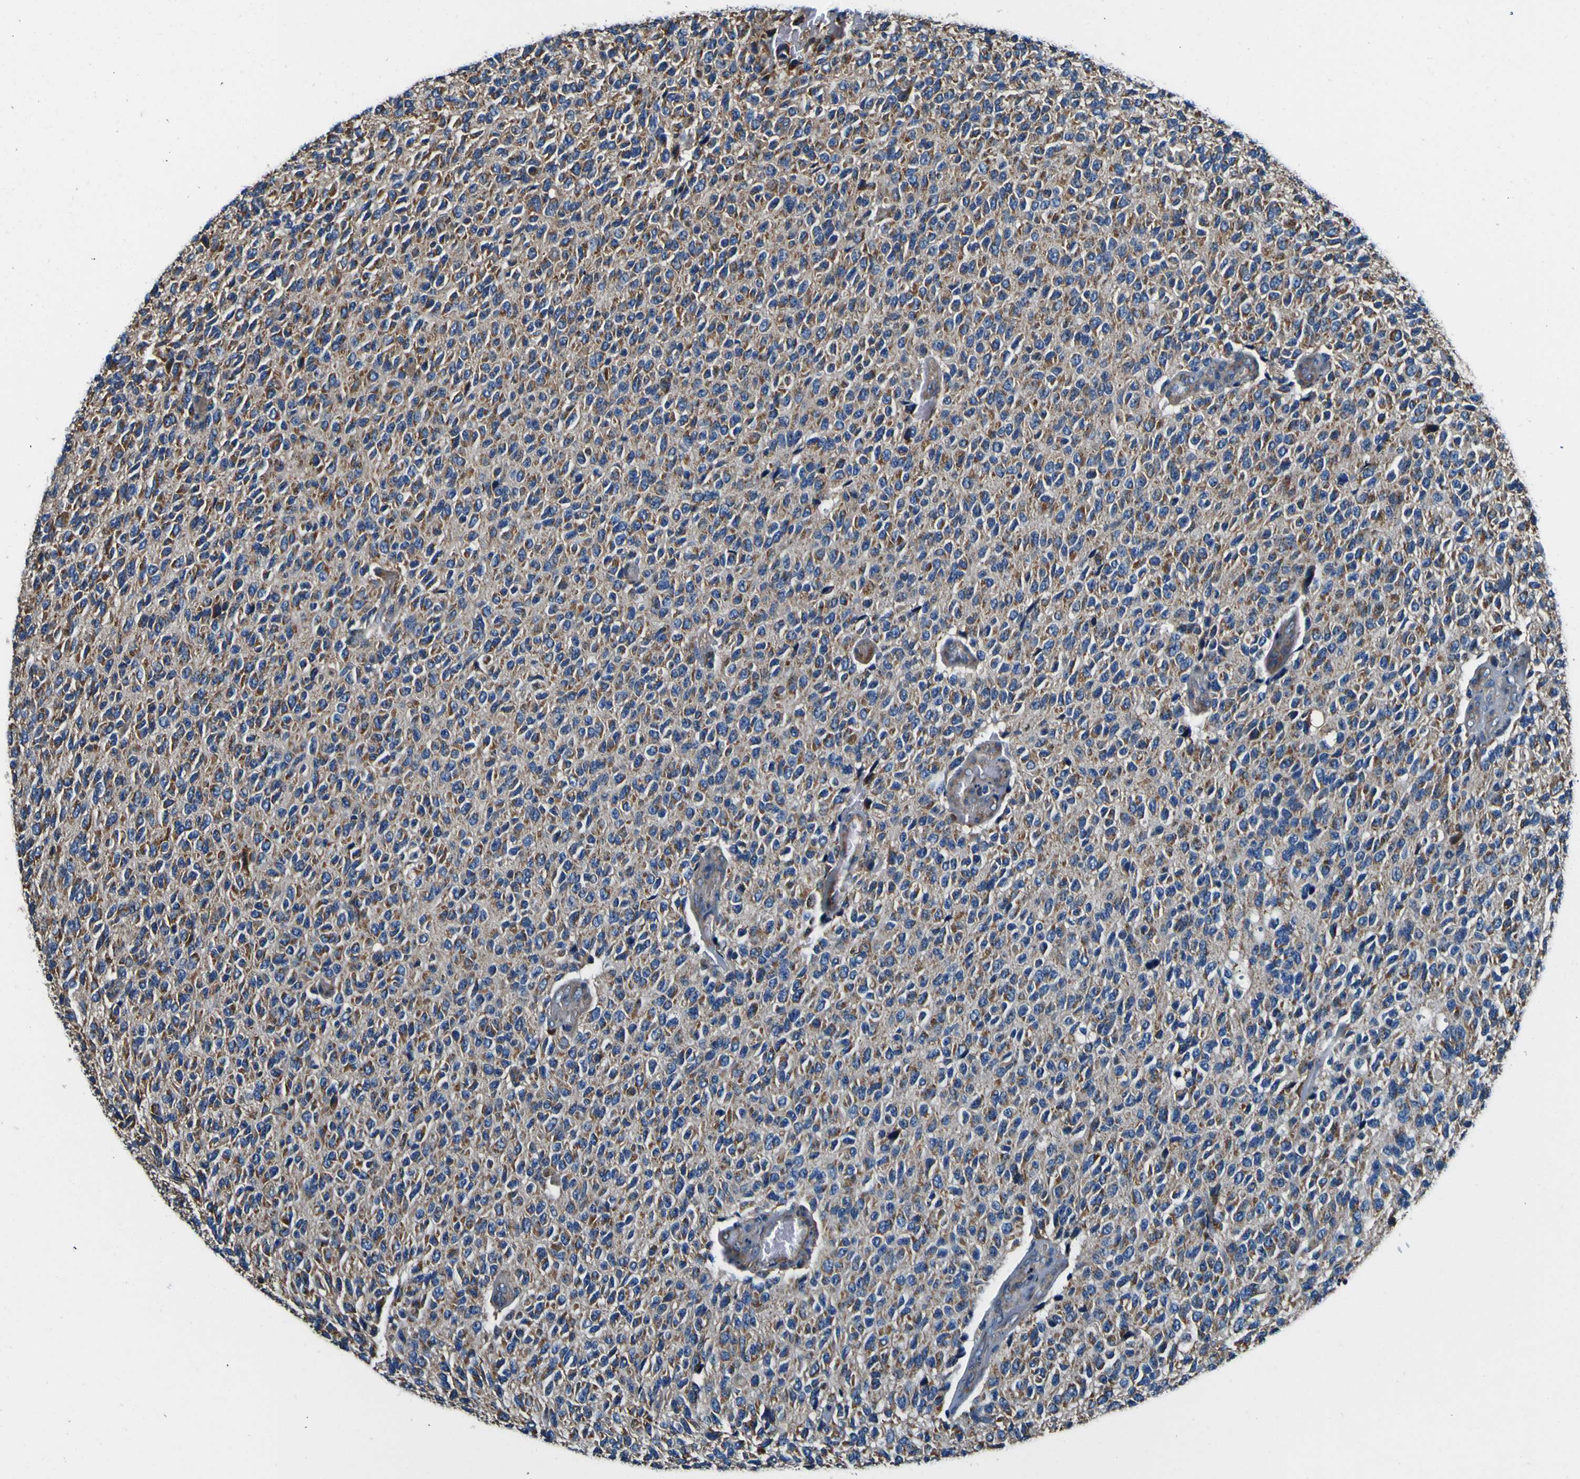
{"staining": {"intensity": "moderate", "quantity": "25%-75%", "location": "cytoplasmic/membranous"}, "tissue": "glioma", "cell_type": "Tumor cells", "image_type": "cancer", "snomed": [{"axis": "morphology", "description": "Glioma, malignant, High grade"}, {"axis": "topography", "description": "pancreas cauda"}], "caption": "Human malignant high-grade glioma stained with a protein marker shows moderate staining in tumor cells.", "gene": "INPP5A", "patient": {"sex": "male", "age": 60}}